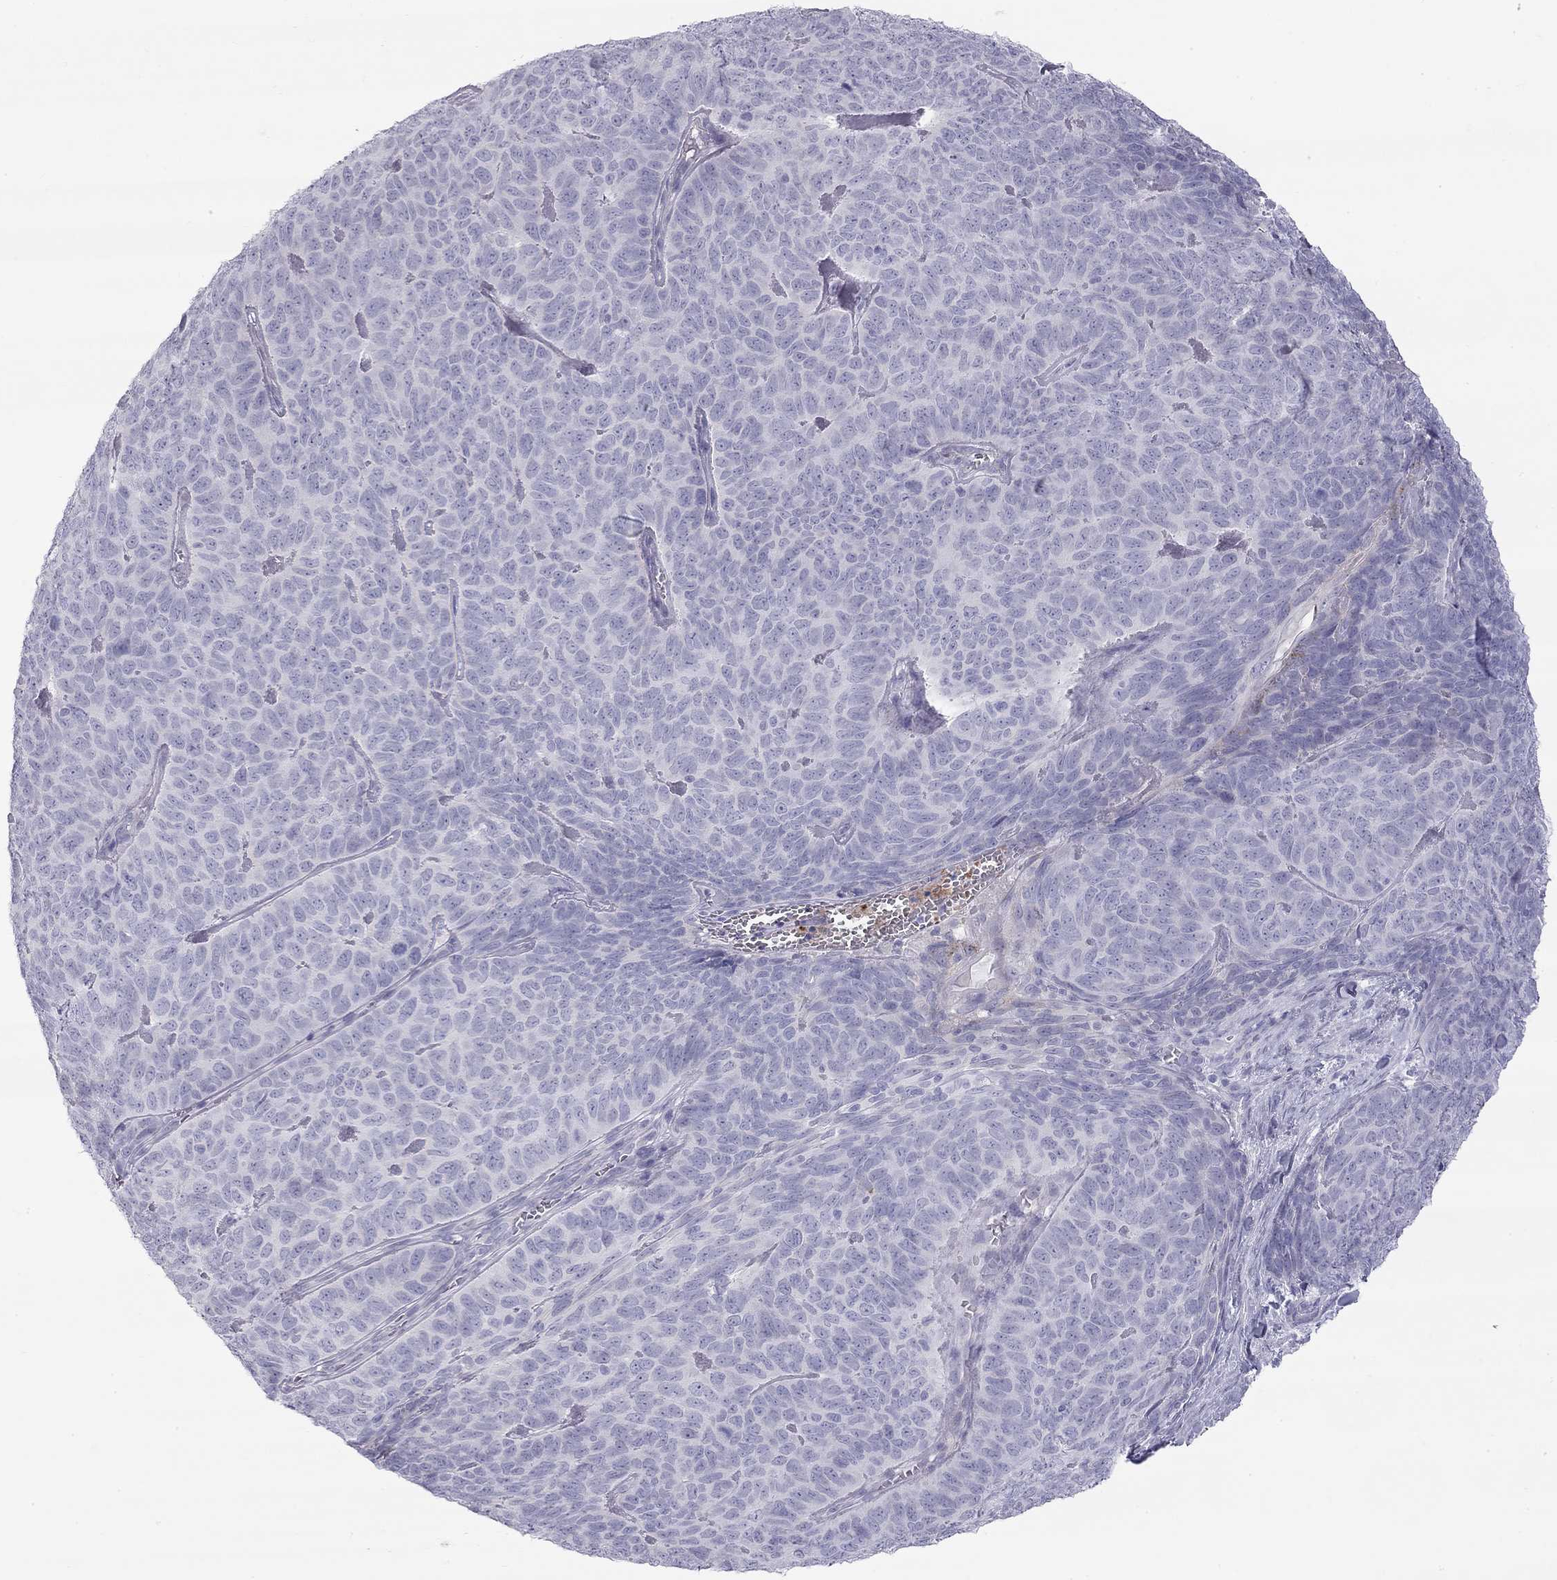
{"staining": {"intensity": "negative", "quantity": "none", "location": "none"}, "tissue": "skin cancer", "cell_type": "Tumor cells", "image_type": "cancer", "snomed": [{"axis": "morphology", "description": "Squamous cell carcinoma, NOS"}, {"axis": "topography", "description": "Skin"}, {"axis": "topography", "description": "Anal"}], "caption": "DAB (3,3'-diaminobenzidine) immunohistochemical staining of skin cancer shows no significant positivity in tumor cells.", "gene": "TDRD6", "patient": {"sex": "female", "age": 51}}